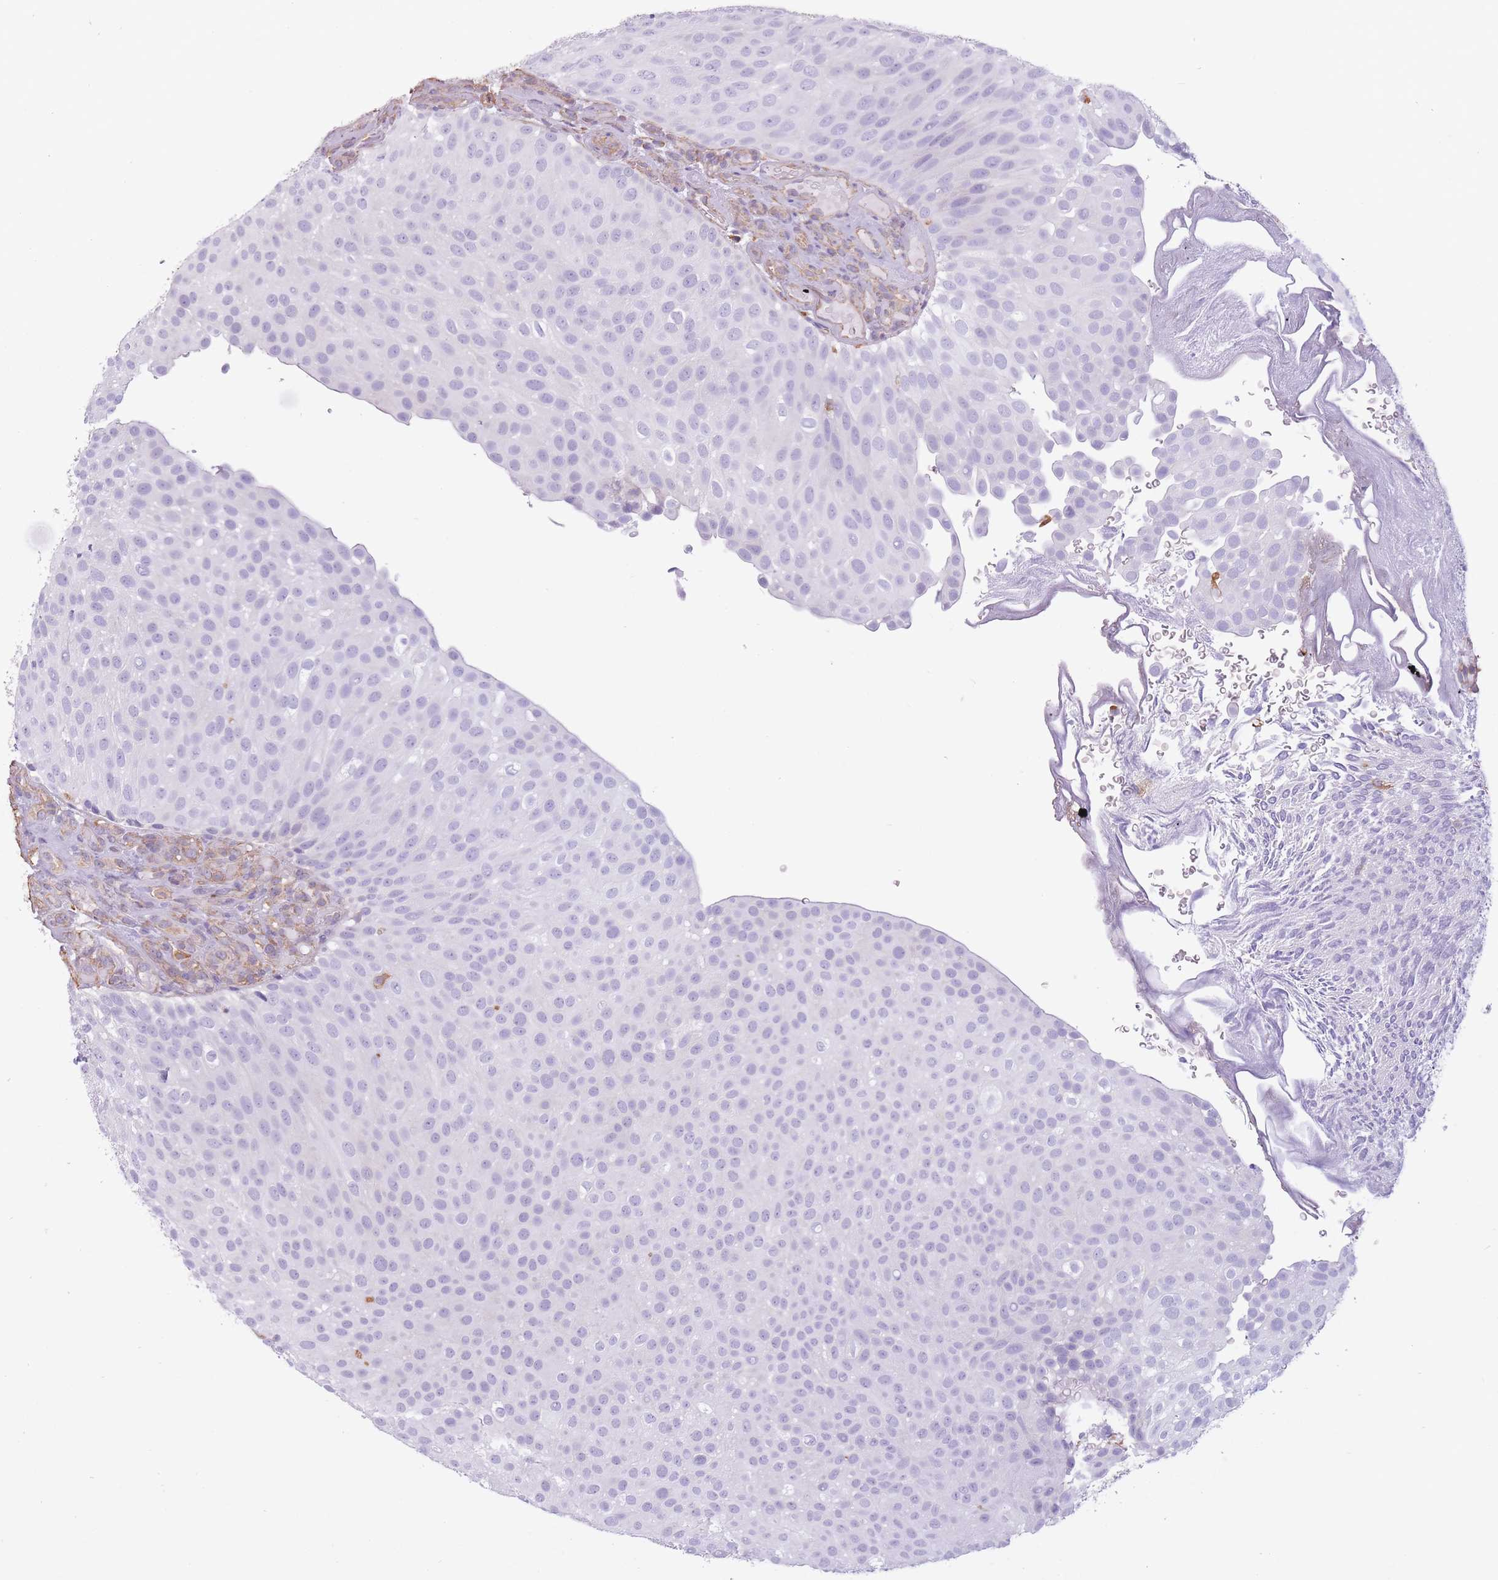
{"staining": {"intensity": "negative", "quantity": "none", "location": "none"}, "tissue": "urothelial cancer", "cell_type": "Tumor cells", "image_type": "cancer", "snomed": [{"axis": "morphology", "description": "Urothelial carcinoma, Low grade"}, {"axis": "topography", "description": "Urinary bladder"}], "caption": "IHC photomicrograph of human urothelial cancer stained for a protein (brown), which exhibits no positivity in tumor cells. (DAB immunohistochemistry with hematoxylin counter stain).", "gene": "ADD1", "patient": {"sex": "male", "age": 78}}